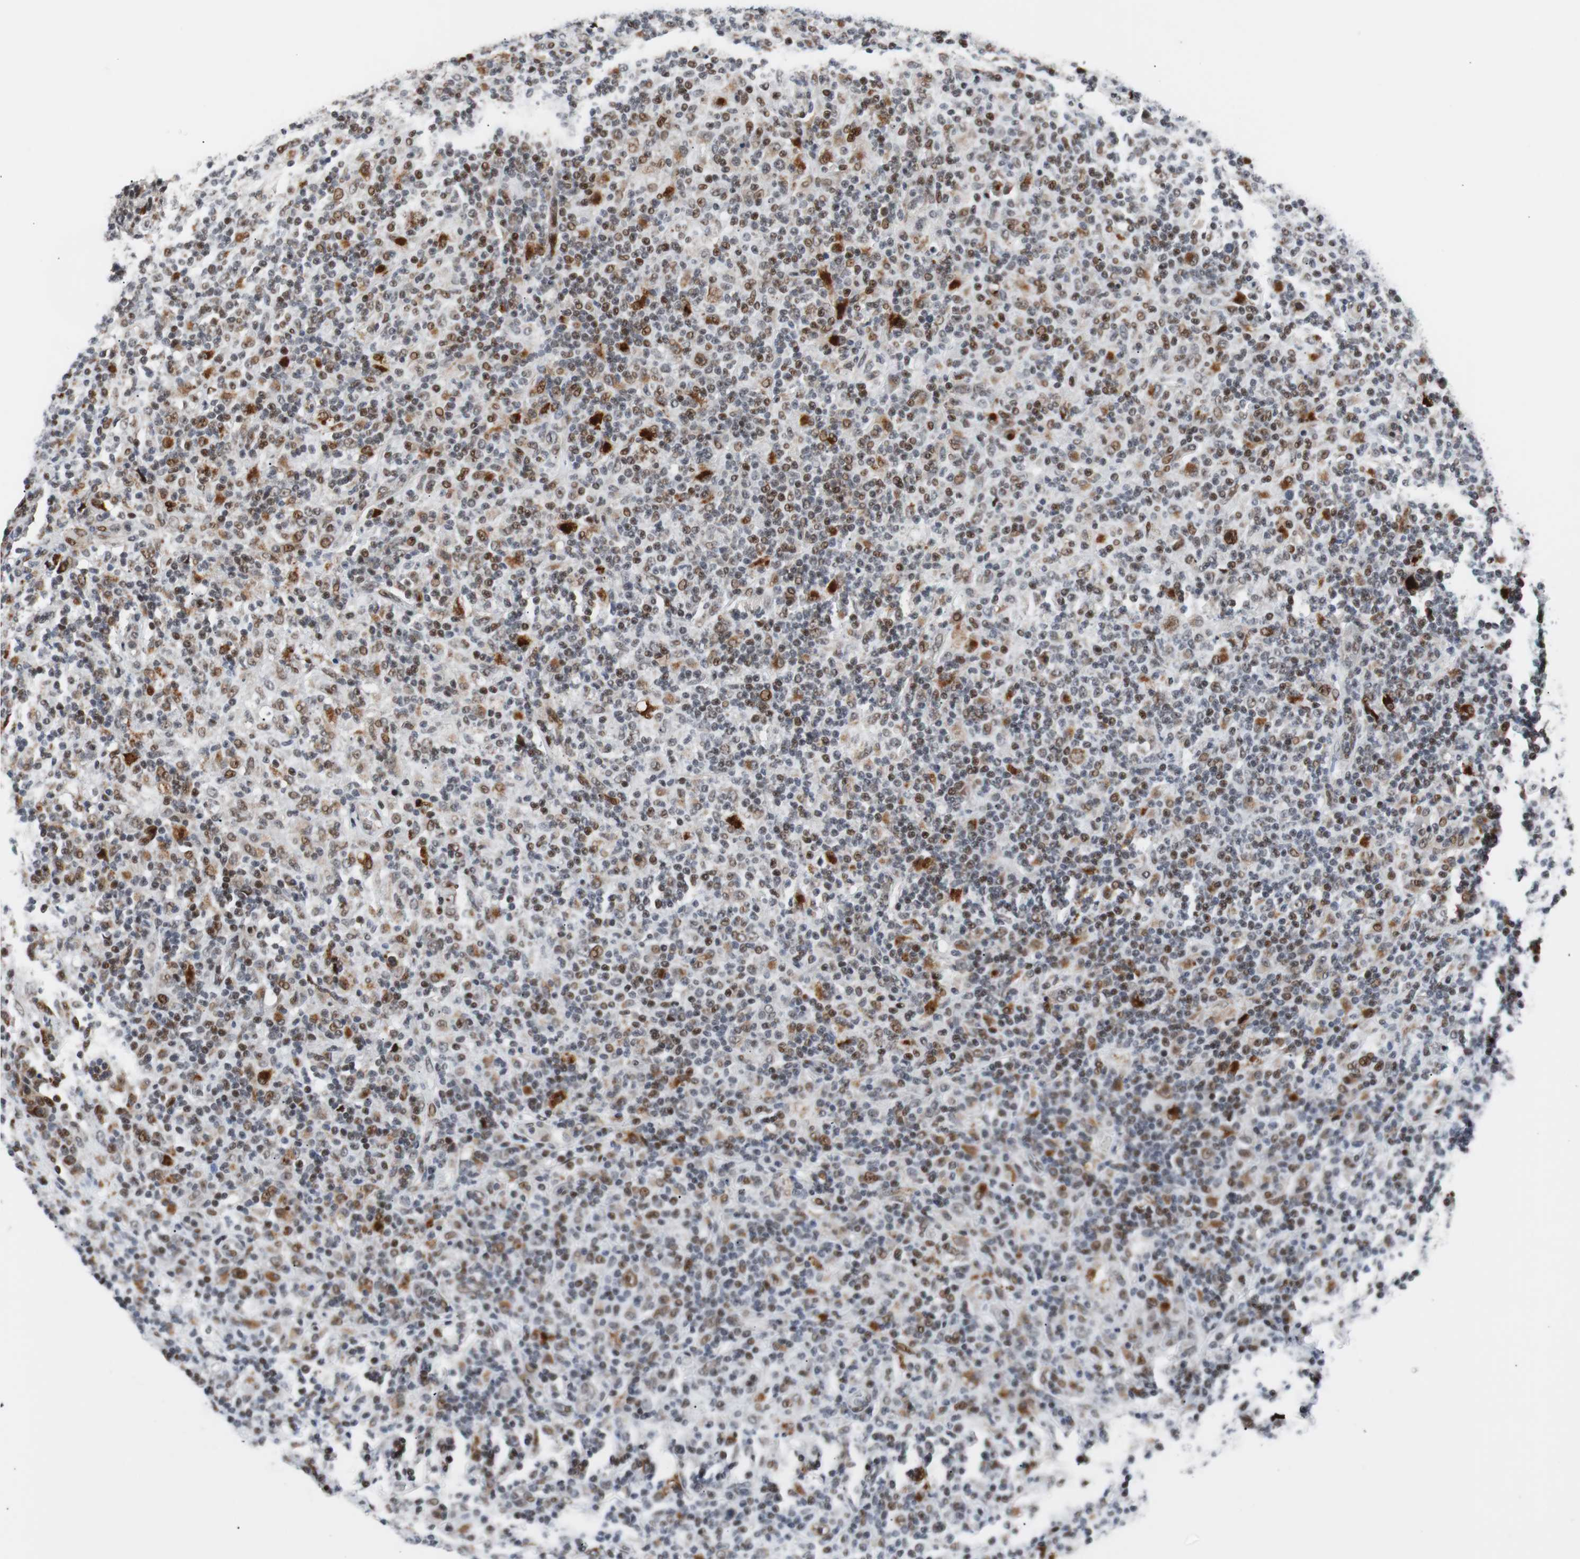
{"staining": {"intensity": "moderate", "quantity": "25%-75%", "location": "nuclear"}, "tissue": "lymphoma", "cell_type": "Tumor cells", "image_type": "cancer", "snomed": [{"axis": "morphology", "description": "Hodgkin's disease, NOS"}, {"axis": "topography", "description": "Lymph node"}], "caption": "Immunohistochemical staining of human lymphoma shows medium levels of moderate nuclear staining in approximately 25%-75% of tumor cells. Ihc stains the protein in brown and the nuclei are stained blue.", "gene": "NBL1", "patient": {"sex": "male", "age": 70}}